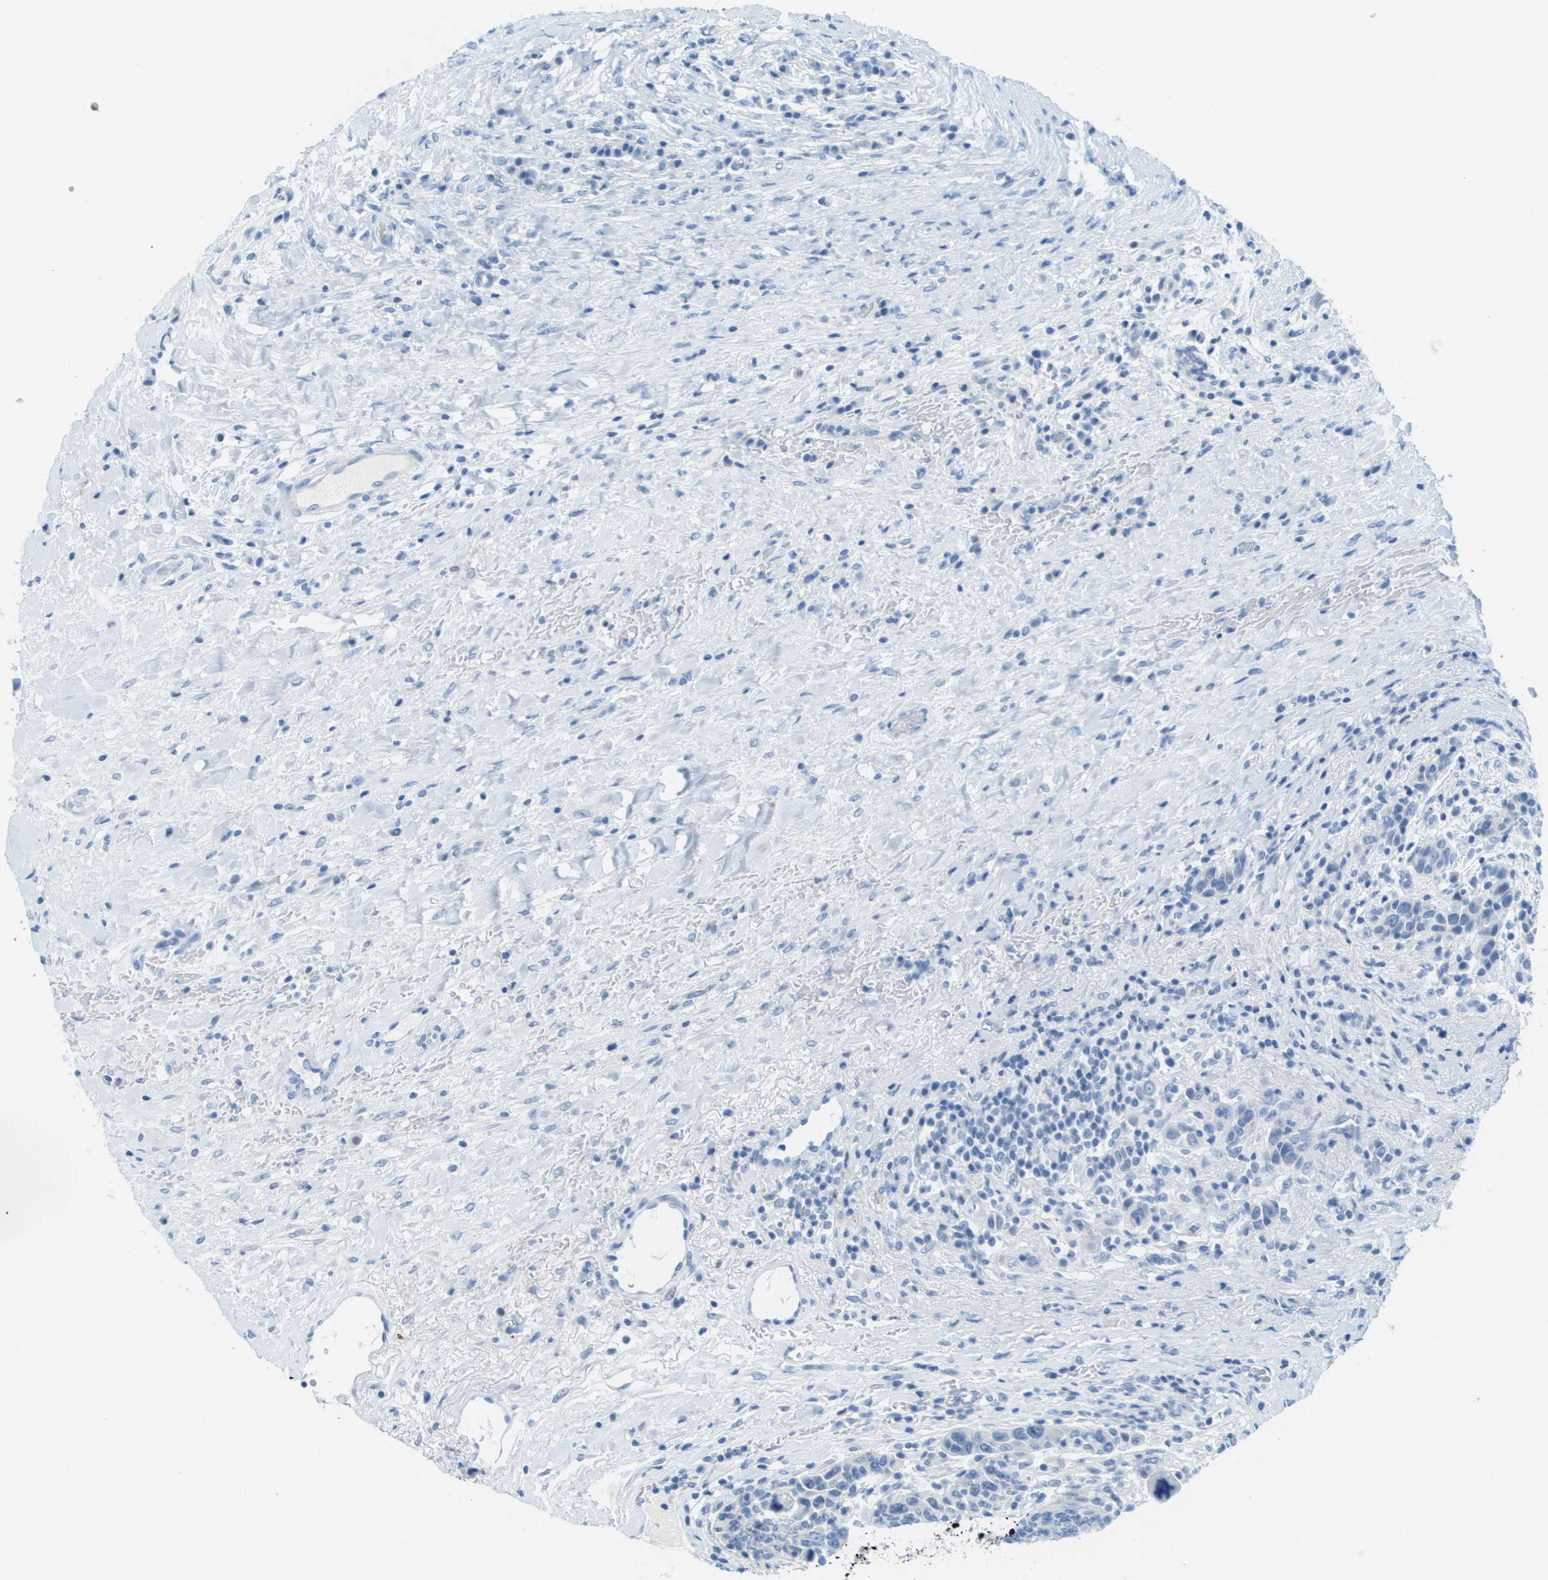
{"staining": {"intensity": "negative", "quantity": "none", "location": "none"}, "tissue": "breast cancer", "cell_type": "Tumor cells", "image_type": "cancer", "snomed": [{"axis": "morphology", "description": "Duct carcinoma"}, {"axis": "topography", "description": "Breast"}], "caption": "Breast cancer was stained to show a protein in brown. There is no significant staining in tumor cells.", "gene": "CDHR2", "patient": {"sex": "female", "age": 37}}